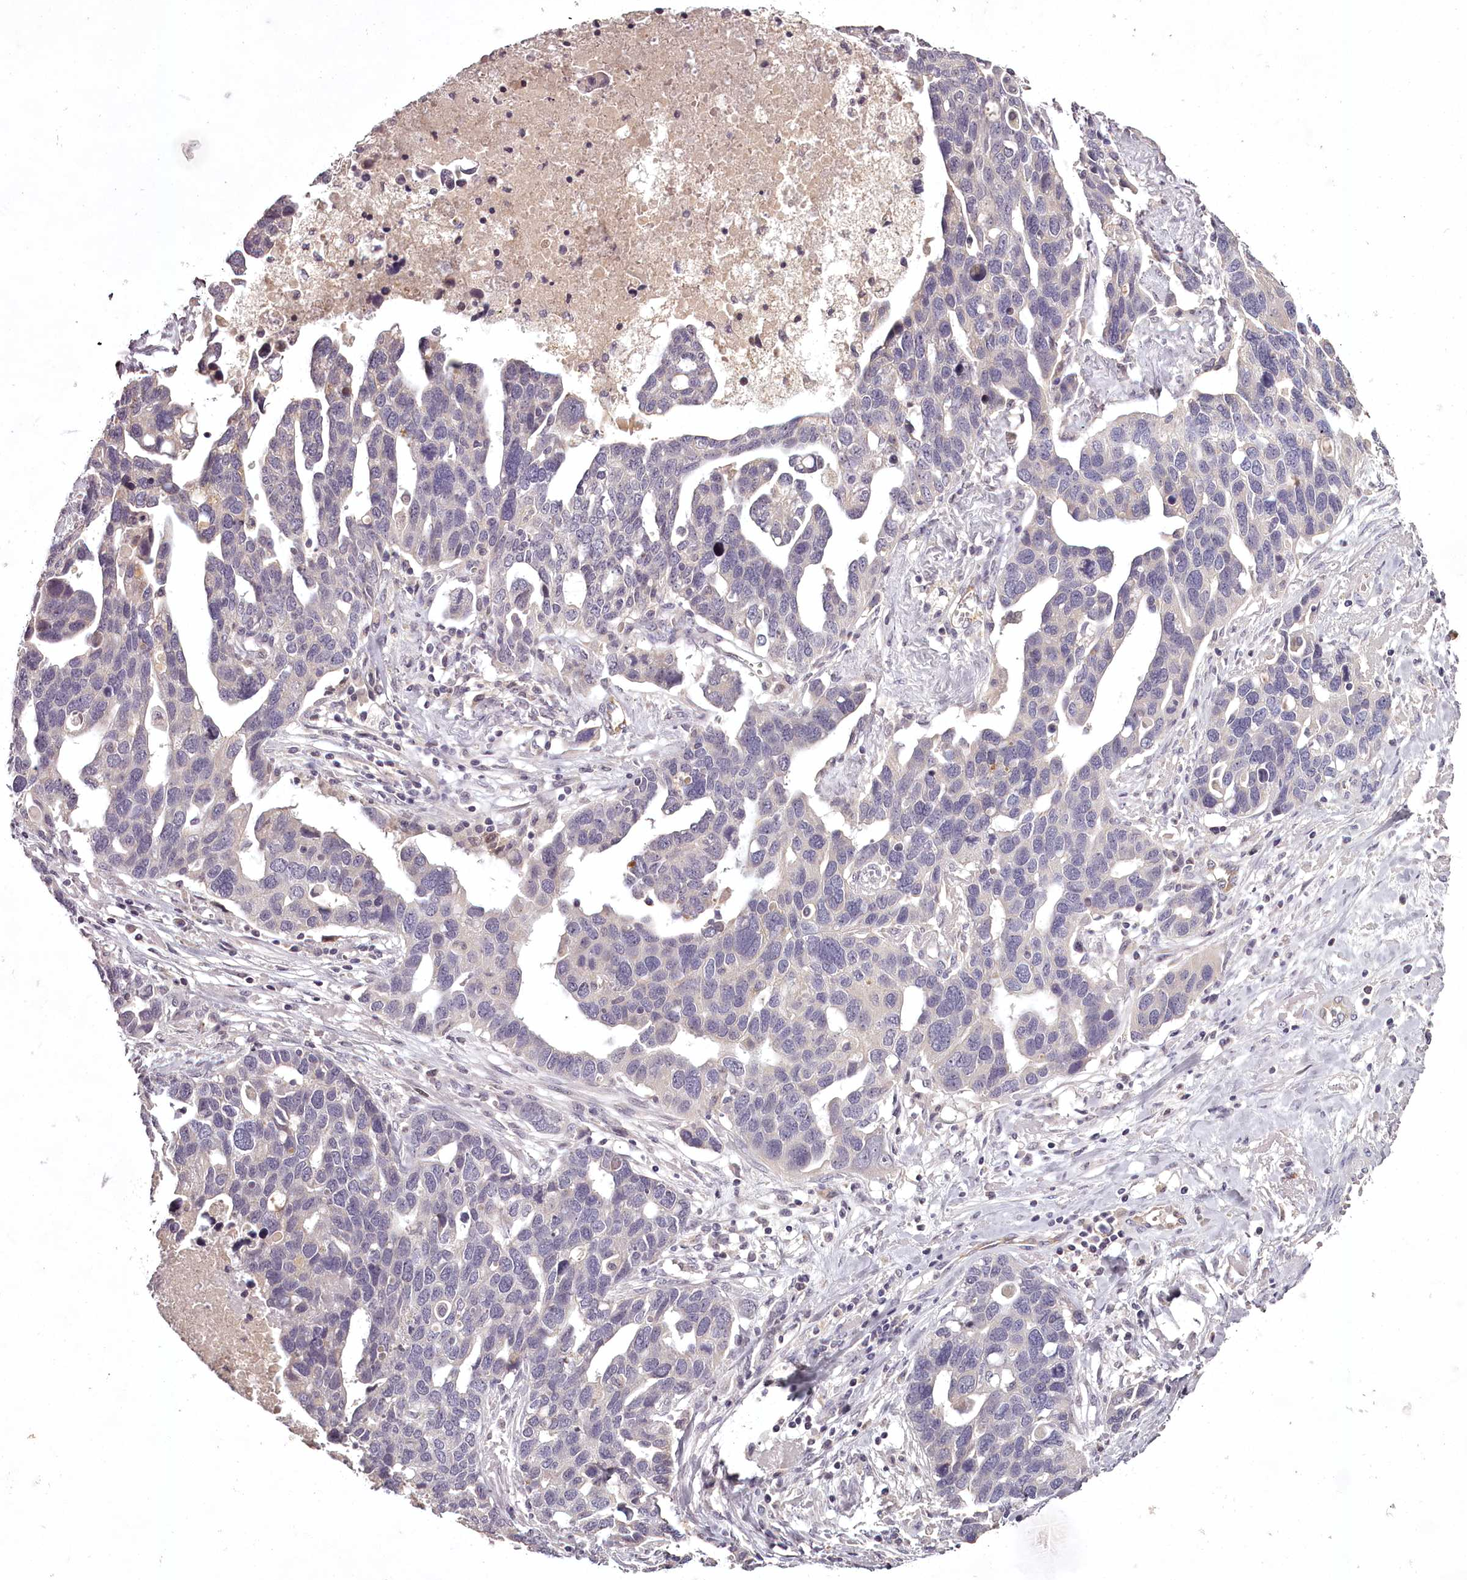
{"staining": {"intensity": "negative", "quantity": "none", "location": "none"}, "tissue": "ovarian cancer", "cell_type": "Tumor cells", "image_type": "cancer", "snomed": [{"axis": "morphology", "description": "Cystadenocarcinoma, serous, NOS"}, {"axis": "topography", "description": "Ovary"}], "caption": "A histopathology image of ovarian cancer stained for a protein shows no brown staining in tumor cells.", "gene": "RBMXL2", "patient": {"sex": "female", "age": 54}}